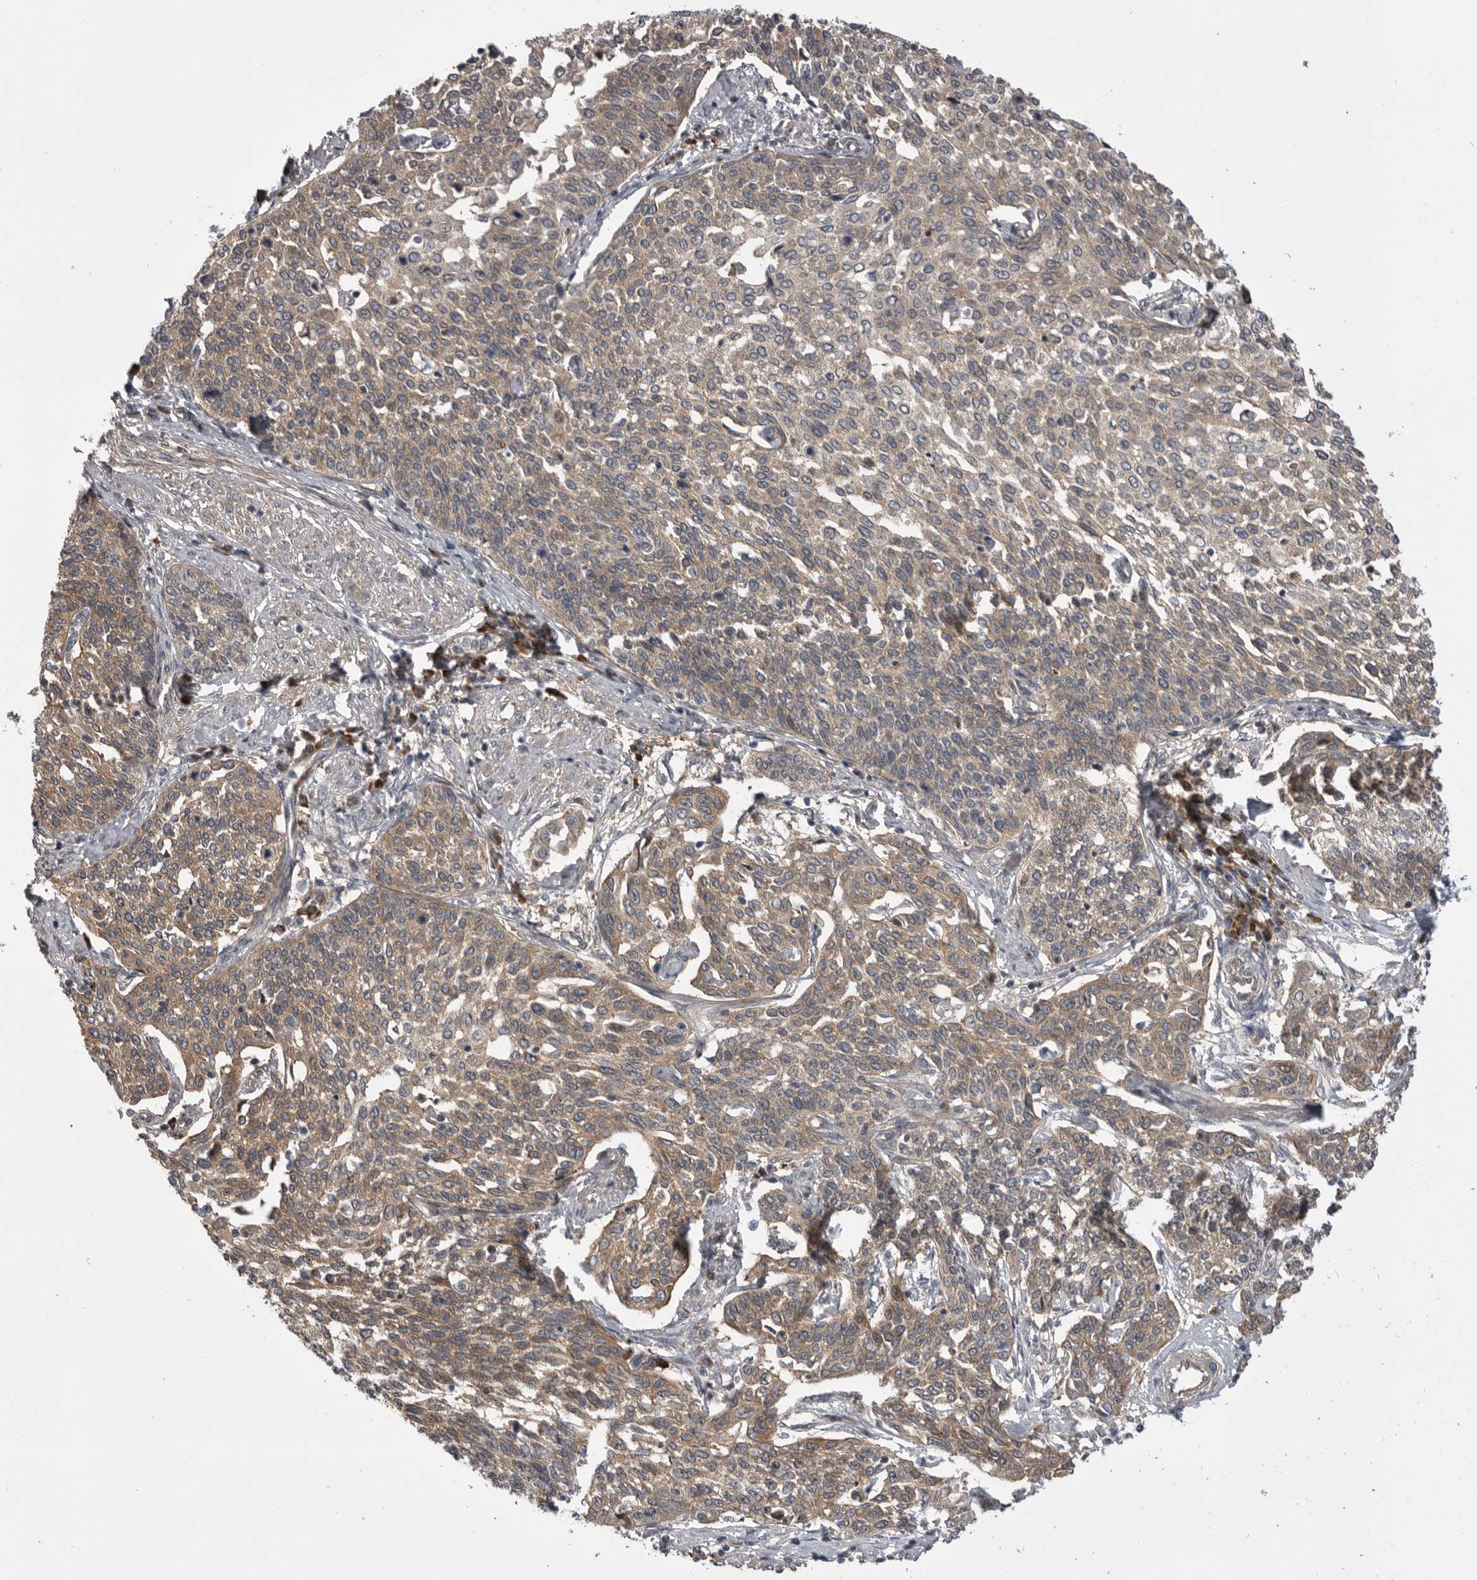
{"staining": {"intensity": "moderate", "quantity": ">75%", "location": "cytoplasmic/membranous"}, "tissue": "cervical cancer", "cell_type": "Tumor cells", "image_type": "cancer", "snomed": [{"axis": "morphology", "description": "Squamous cell carcinoma, NOS"}, {"axis": "topography", "description": "Cervix"}], "caption": "IHC photomicrograph of neoplastic tissue: human cervical cancer (squamous cell carcinoma) stained using immunohistochemistry exhibits medium levels of moderate protein expression localized specifically in the cytoplasmic/membranous of tumor cells, appearing as a cytoplasmic/membranous brown color.", "gene": "RAB3GAP2", "patient": {"sex": "female", "age": 34}}